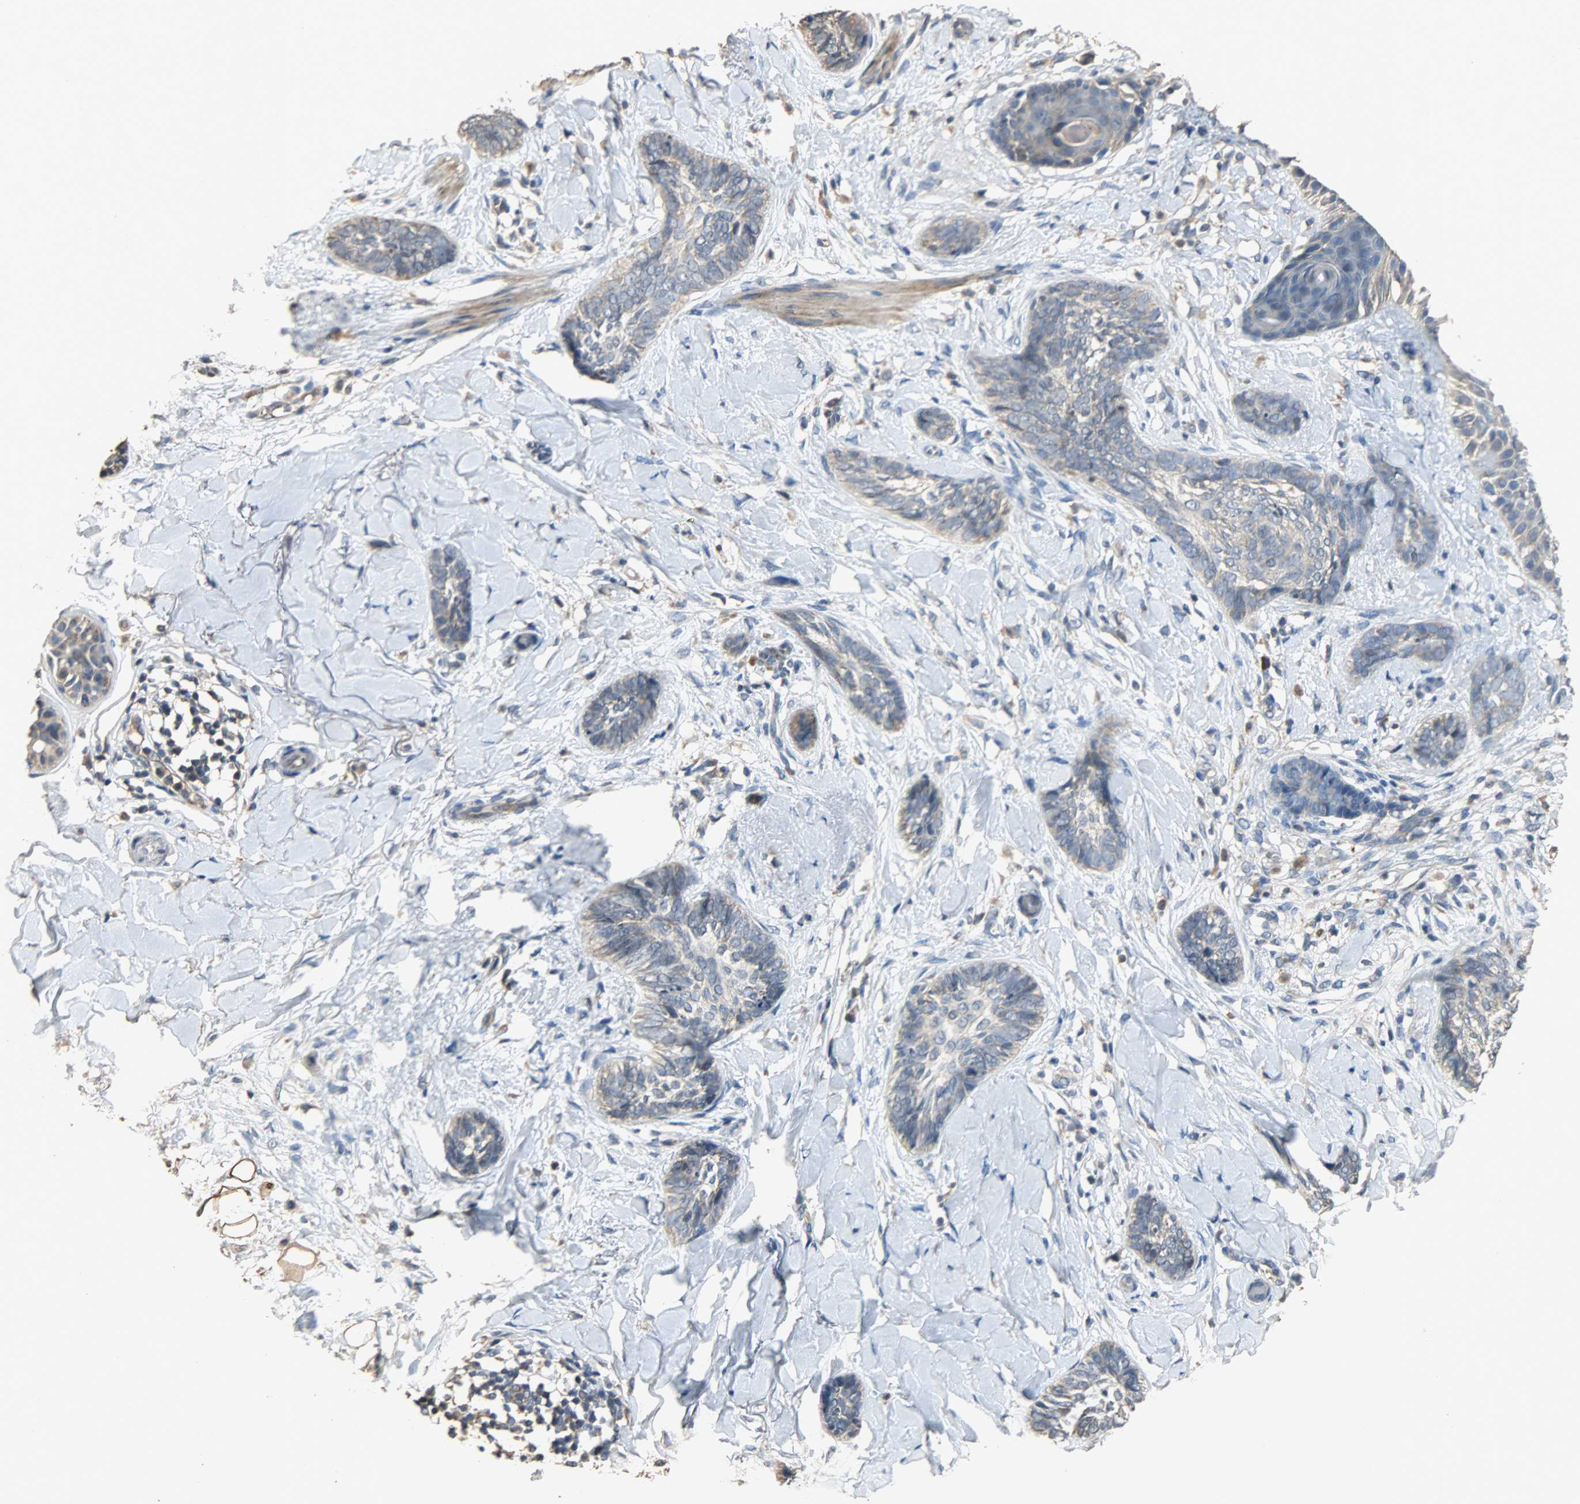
{"staining": {"intensity": "weak", "quantity": ">75%", "location": "cytoplasmic/membranous"}, "tissue": "skin cancer", "cell_type": "Tumor cells", "image_type": "cancer", "snomed": [{"axis": "morphology", "description": "Basal cell carcinoma"}, {"axis": "topography", "description": "Skin"}], "caption": "Basal cell carcinoma (skin) tissue displays weak cytoplasmic/membranous staining in about >75% of tumor cells", "gene": "CDKN2C", "patient": {"sex": "female", "age": 58}}